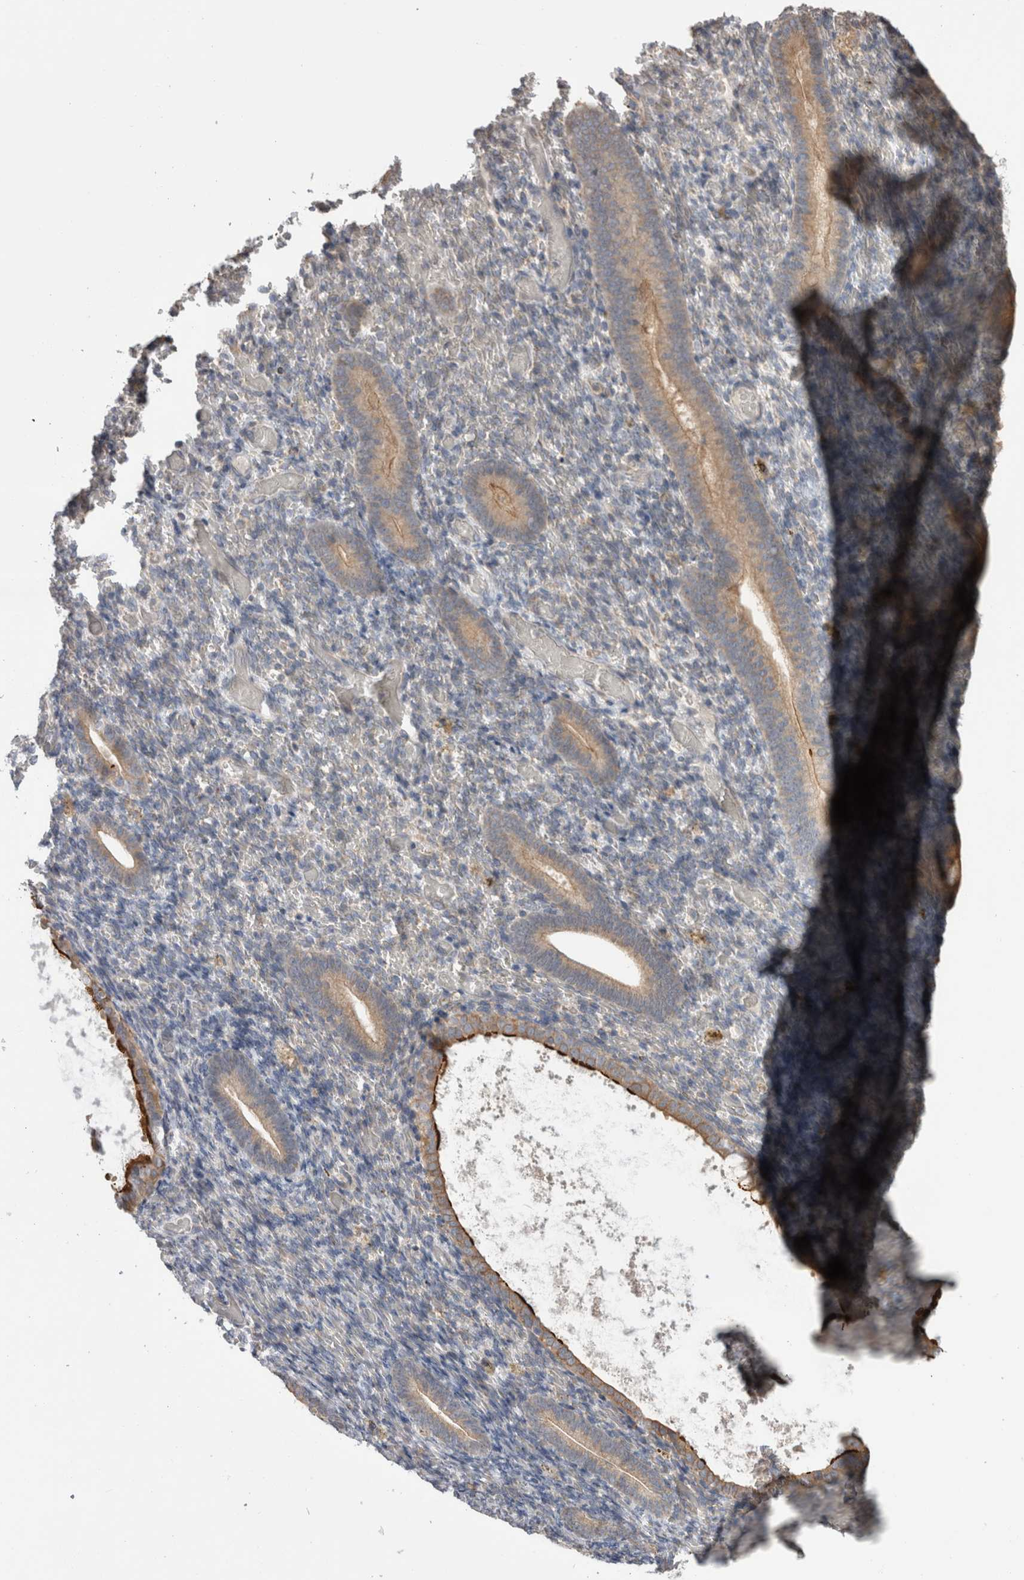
{"staining": {"intensity": "negative", "quantity": "none", "location": "none"}, "tissue": "endometrium", "cell_type": "Cells in endometrial stroma", "image_type": "normal", "snomed": [{"axis": "morphology", "description": "Normal tissue, NOS"}, {"axis": "topography", "description": "Endometrium"}], "caption": "This is an IHC photomicrograph of benign human endometrium. There is no expression in cells in endometrial stroma.", "gene": "SMAP2", "patient": {"sex": "female", "age": 51}}